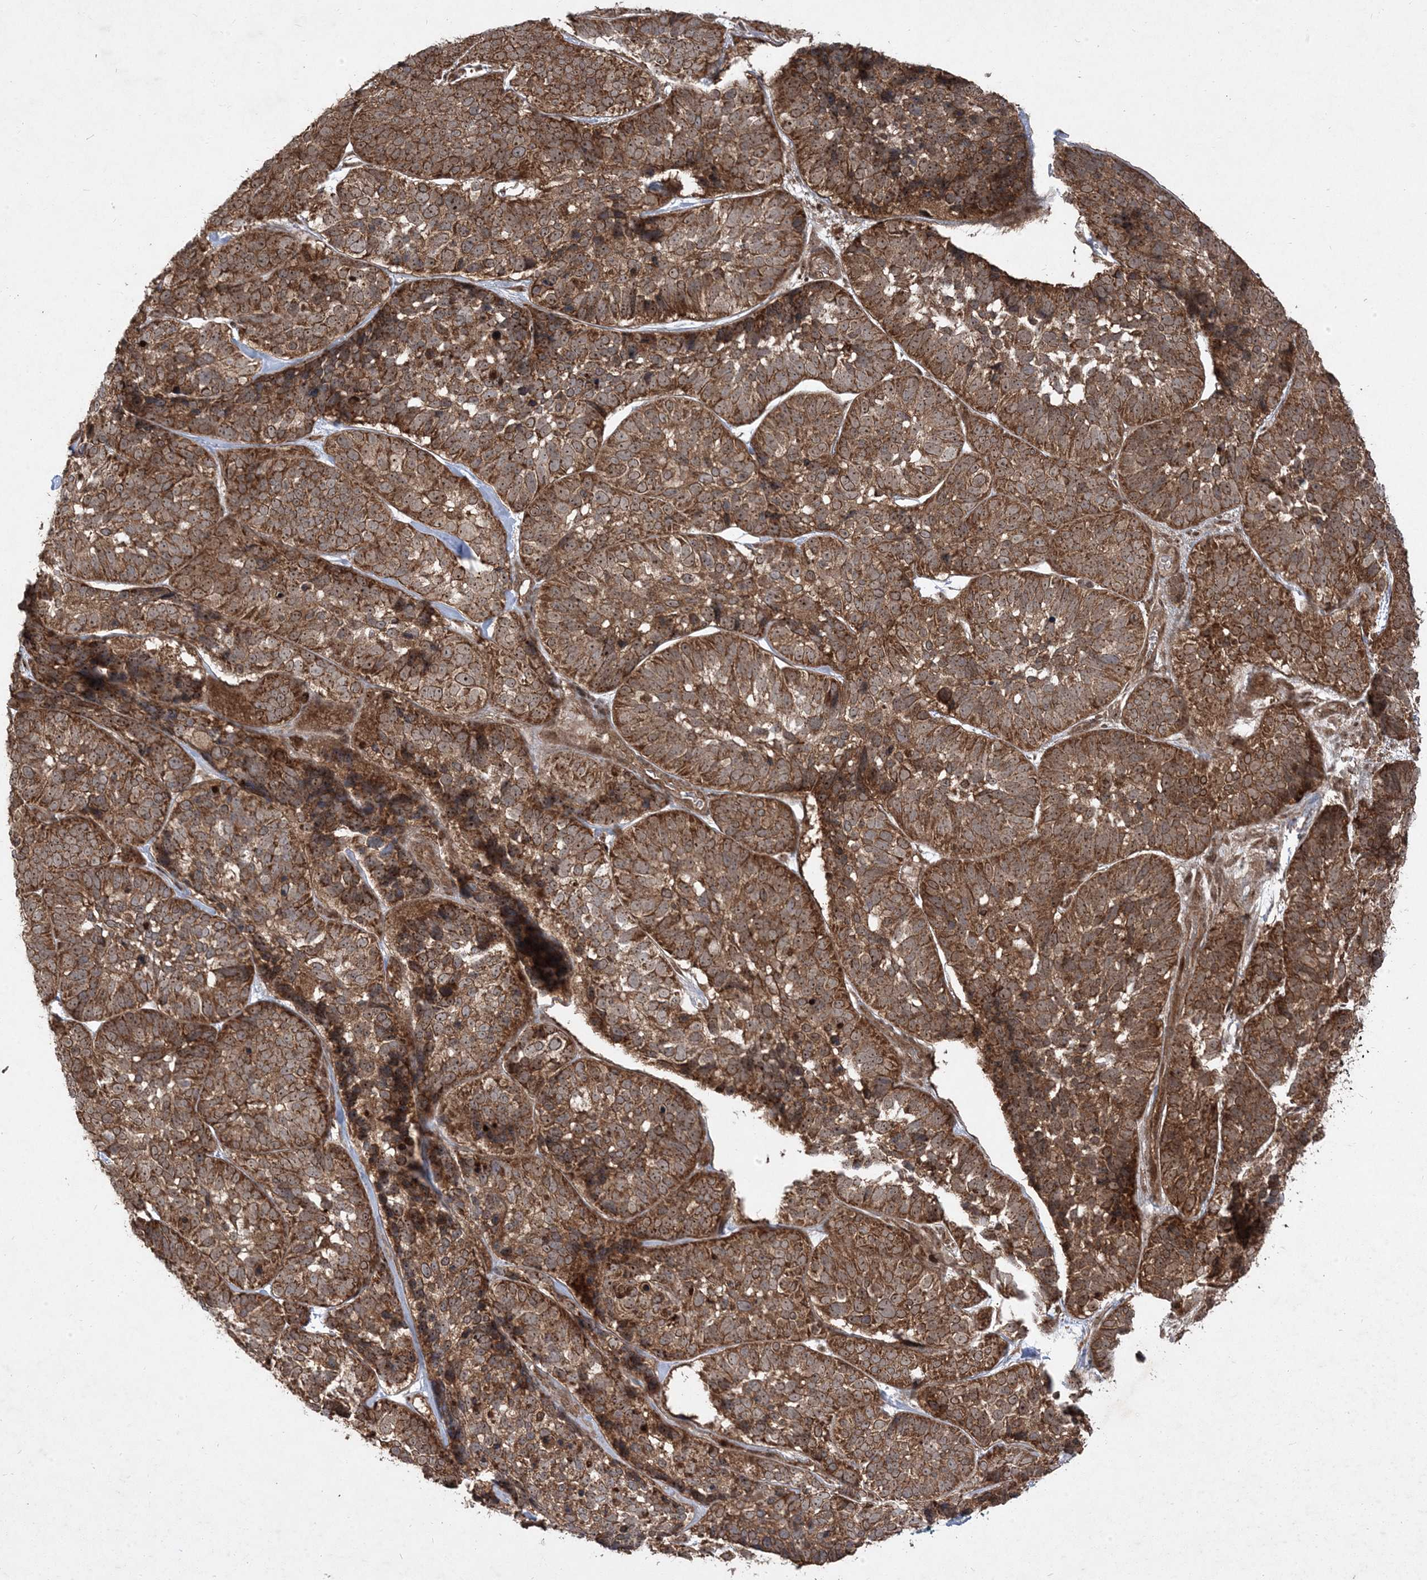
{"staining": {"intensity": "moderate", "quantity": ">75%", "location": "cytoplasmic/membranous,nuclear"}, "tissue": "skin cancer", "cell_type": "Tumor cells", "image_type": "cancer", "snomed": [{"axis": "morphology", "description": "Basal cell carcinoma"}, {"axis": "topography", "description": "Skin"}], "caption": "Protein analysis of skin cancer (basal cell carcinoma) tissue reveals moderate cytoplasmic/membranous and nuclear expression in about >75% of tumor cells.", "gene": "PLEKHM2", "patient": {"sex": "male", "age": 62}}